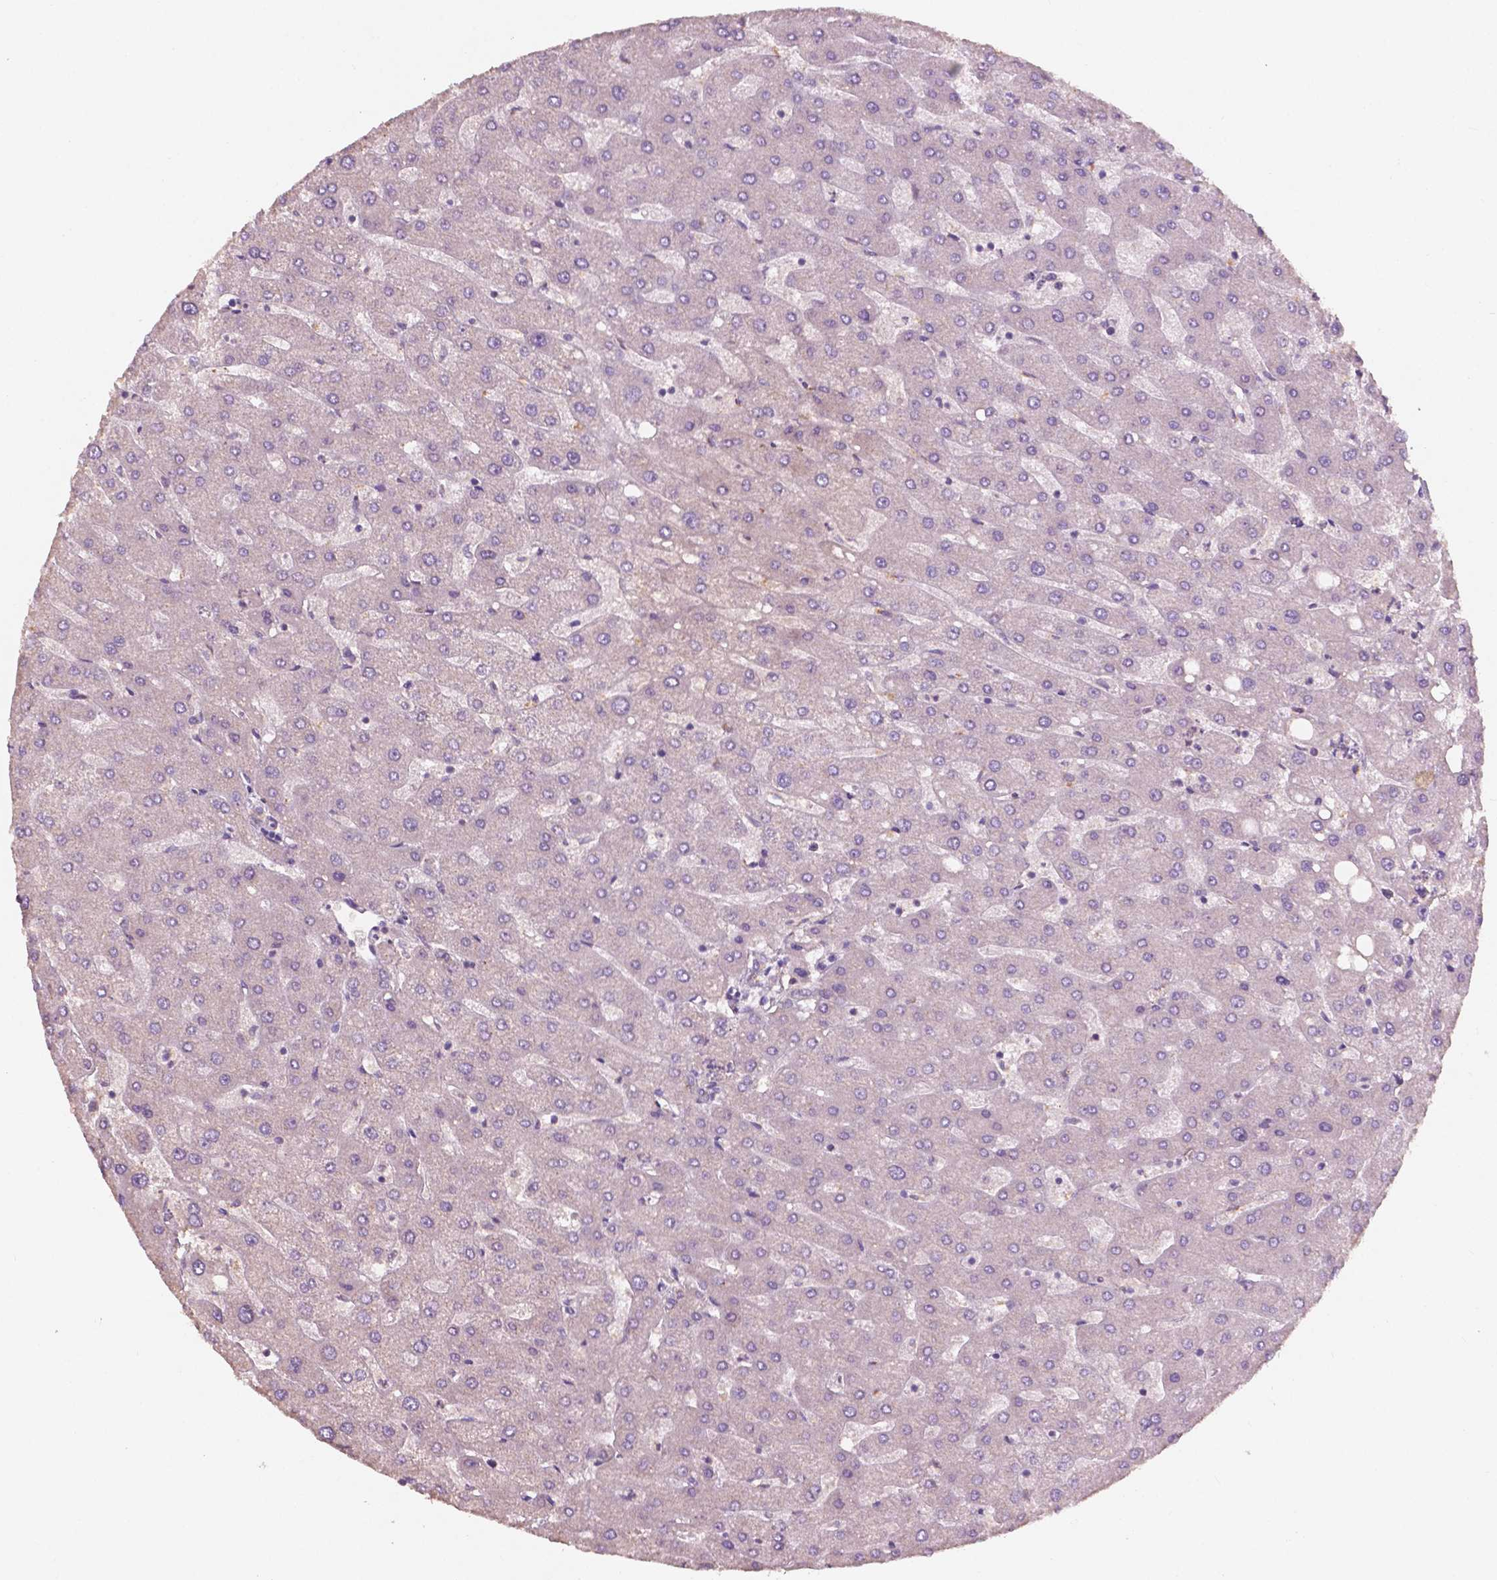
{"staining": {"intensity": "weak", "quantity": "25%-75%", "location": "cytoplasmic/membranous"}, "tissue": "liver", "cell_type": "Cholangiocytes", "image_type": "normal", "snomed": [{"axis": "morphology", "description": "Normal tissue, NOS"}, {"axis": "topography", "description": "Liver"}], "caption": "Immunohistochemistry (DAB (3,3'-diaminobenzidine)) staining of benign human liver shows weak cytoplasmic/membranous protein staining in approximately 25%-75% of cholangiocytes.", "gene": "CHPT1", "patient": {"sex": "male", "age": 67}}